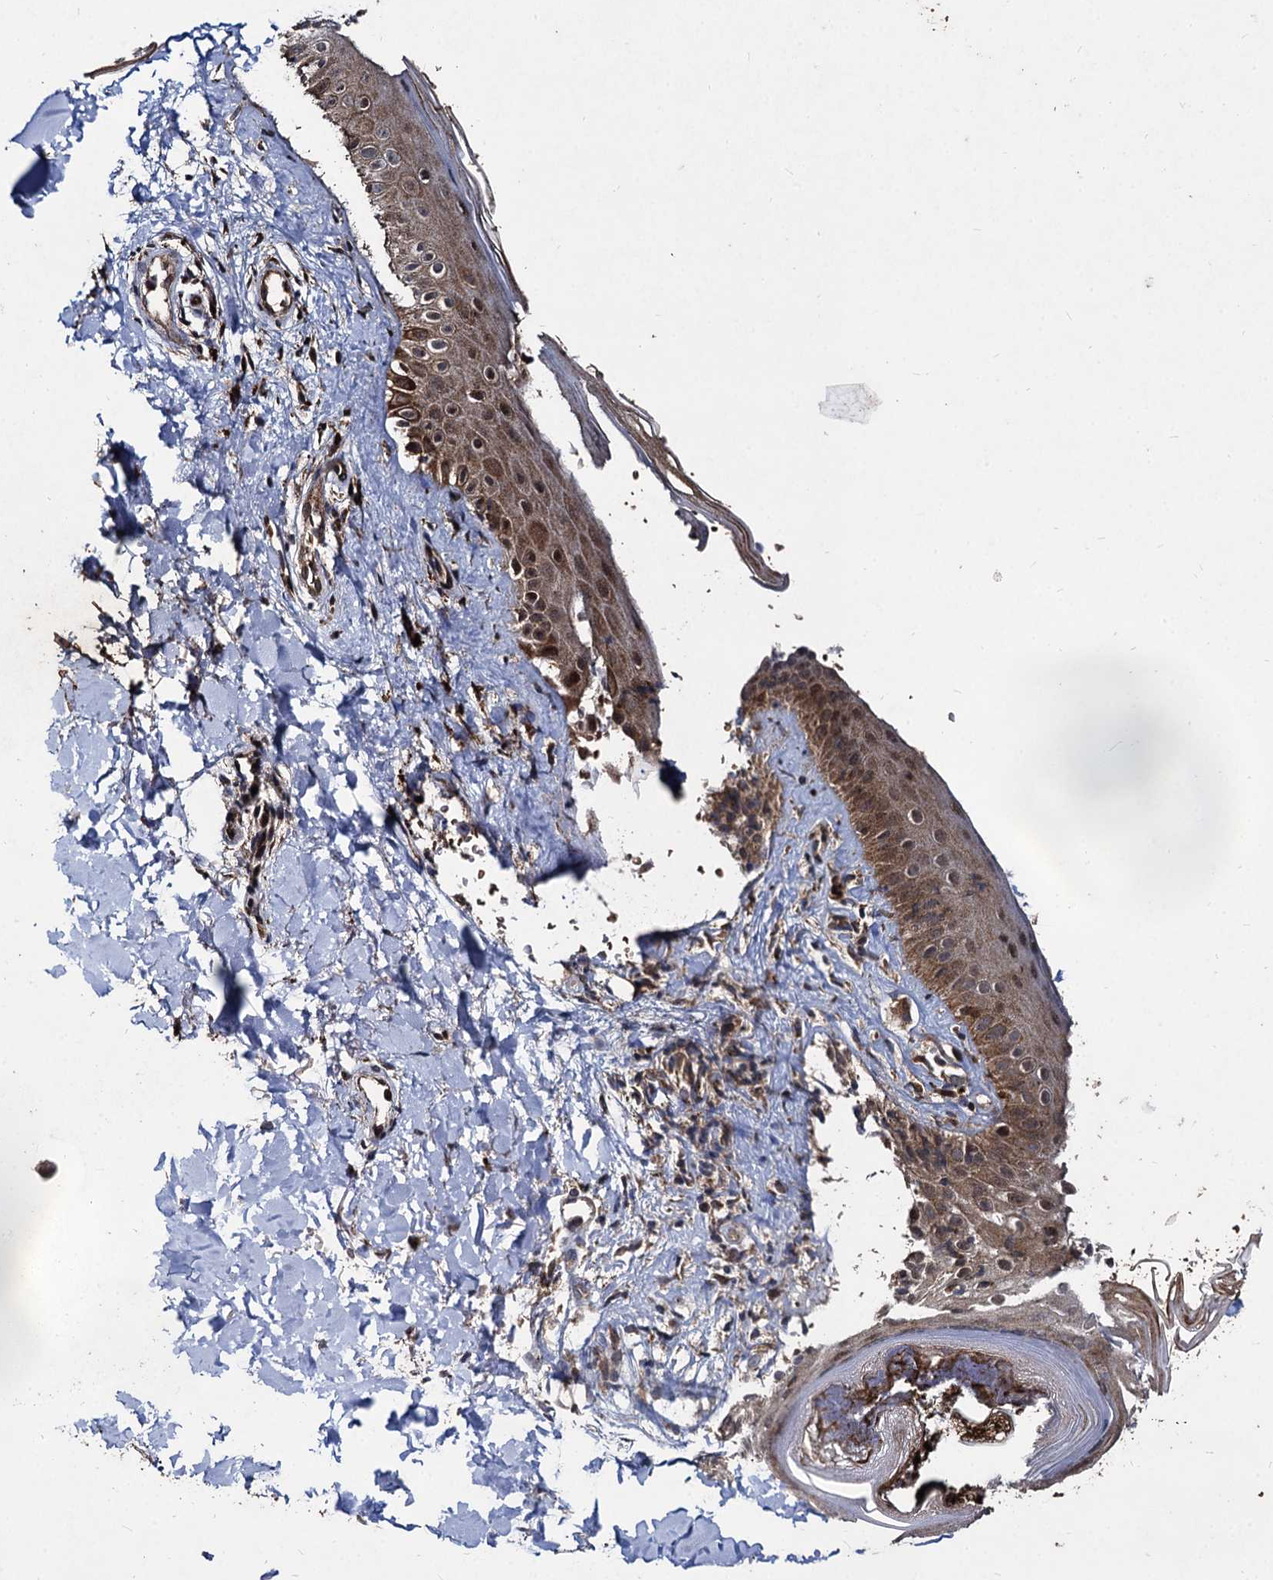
{"staining": {"intensity": "moderate", "quantity": ">75%", "location": "cytoplasmic/membranous"}, "tissue": "skin", "cell_type": "Fibroblasts", "image_type": "normal", "snomed": [{"axis": "morphology", "description": "Normal tissue, NOS"}, {"axis": "topography", "description": "Skin"}], "caption": "Immunohistochemical staining of normal skin shows >75% levels of moderate cytoplasmic/membranous protein positivity in about >75% of fibroblasts.", "gene": "BCL2L2", "patient": {"sex": "male", "age": 52}}